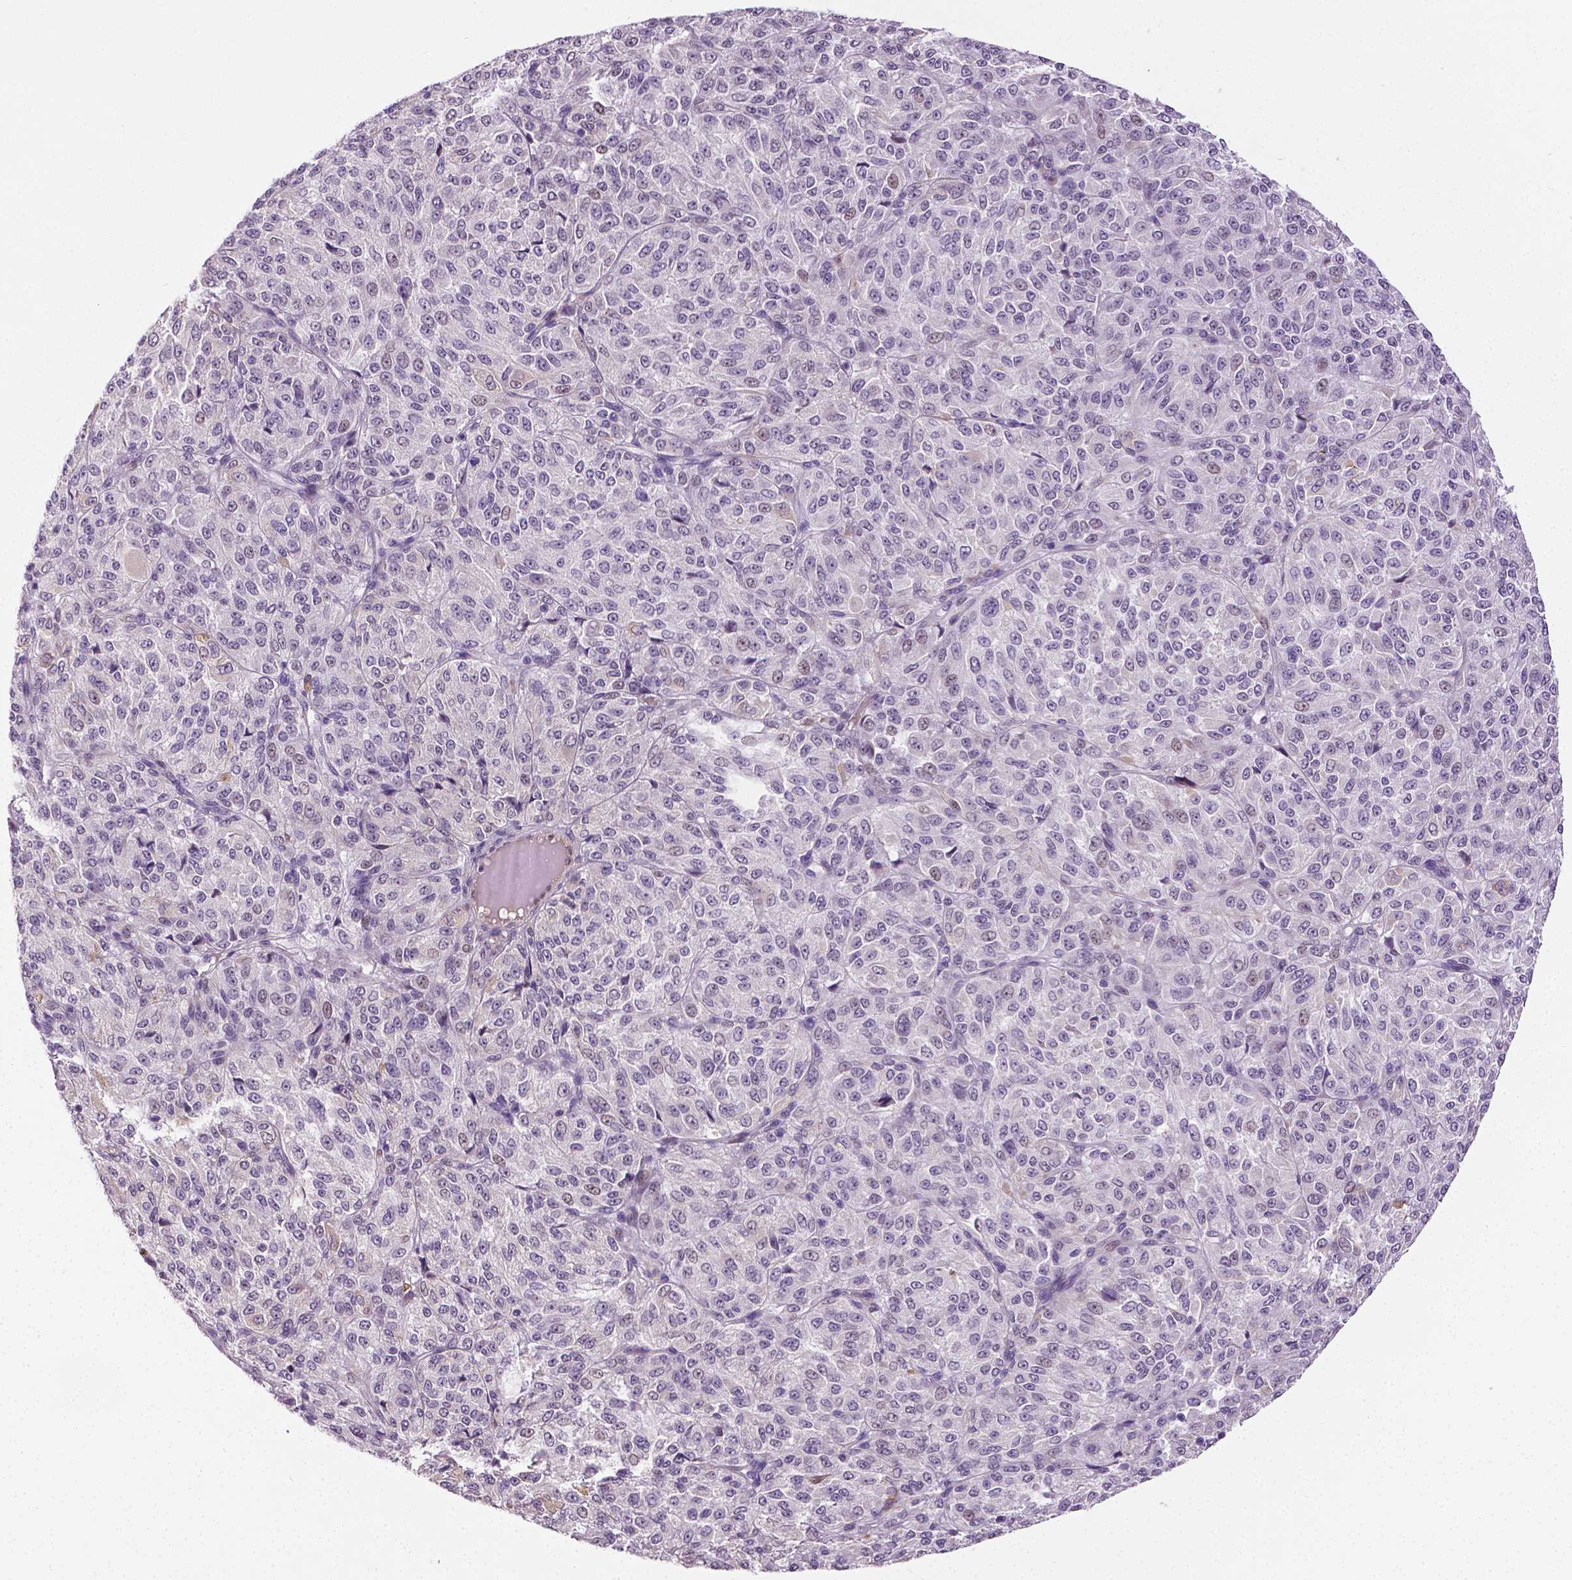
{"staining": {"intensity": "weak", "quantity": "<25%", "location": "nuclear"}, "tissue": "melanoma", "cell_type": "Tumor cells", "image_type": "cancer", "snomed": [{"axis": "morphology", "description": "Malignant melanoma, Metastatic site"}, {"axis": "topography", "description": "Brain"}], "caption": "Image shows no significant protein expression in tumor cells of melanoma. (DAB immunohistochemistry (IHC) visualized using brightfield microscopy, high magnification).", "gene": "PTGER3", "patient": {"sex": "female", "age": 56}}